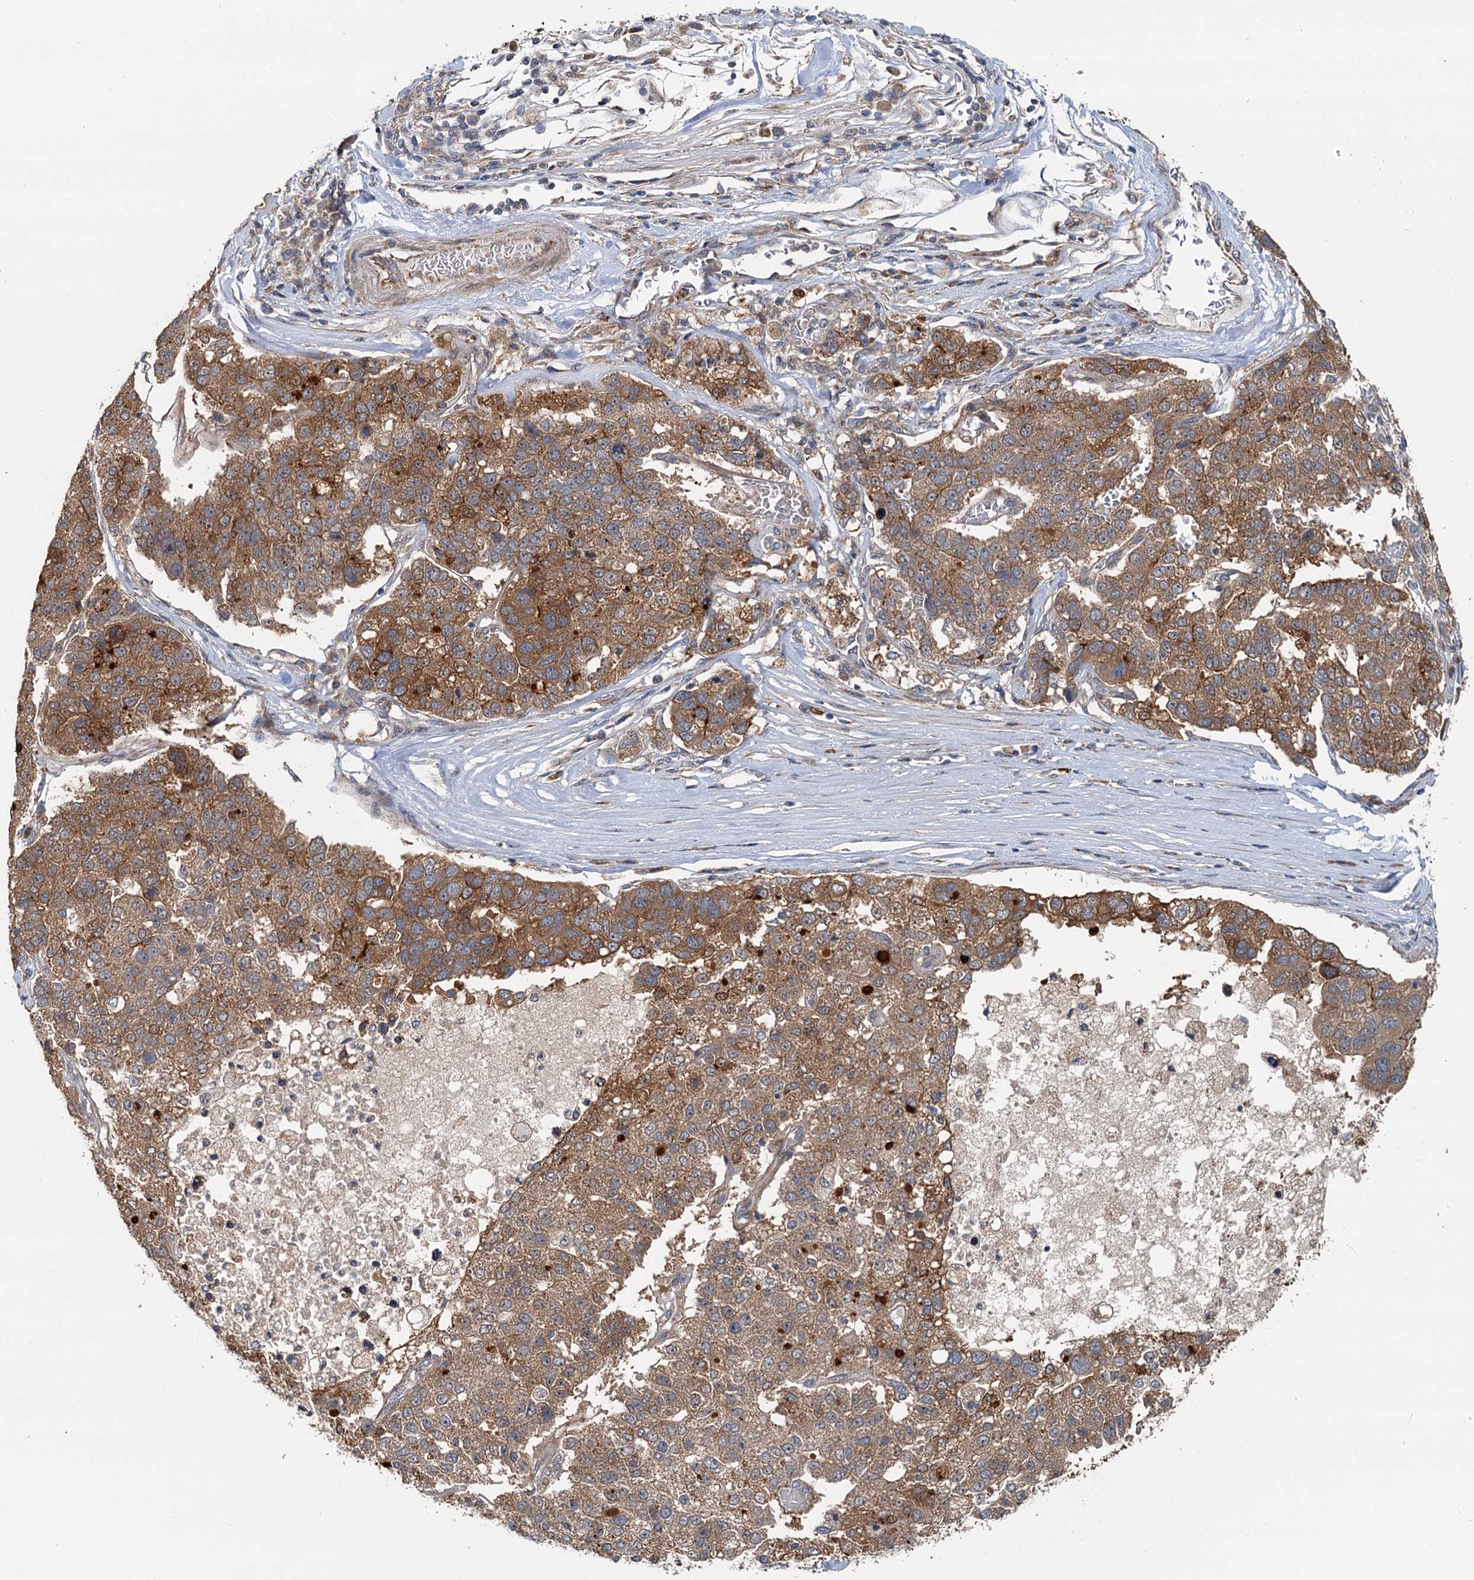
{"staining": {"intensity": "moderate", "quantity": ">75%", "location": "cytoplasmic/membranous"}, "tissue": "pancreatic cancer", "cell_type": "Tumor cells", "image_type": "cancer", "snomed": [{"axis": "morphology", "description": "Adenocarcinoma, NOS"}, {"axis": "topography", "description": "Pancreas"}], "caption": "Human pancreatic adenocarcinoma stained with a protein marker shows moderate staining in tumor cells.", "gene": "LRRK2", "patient": {"sex": "female", "age": 61}}